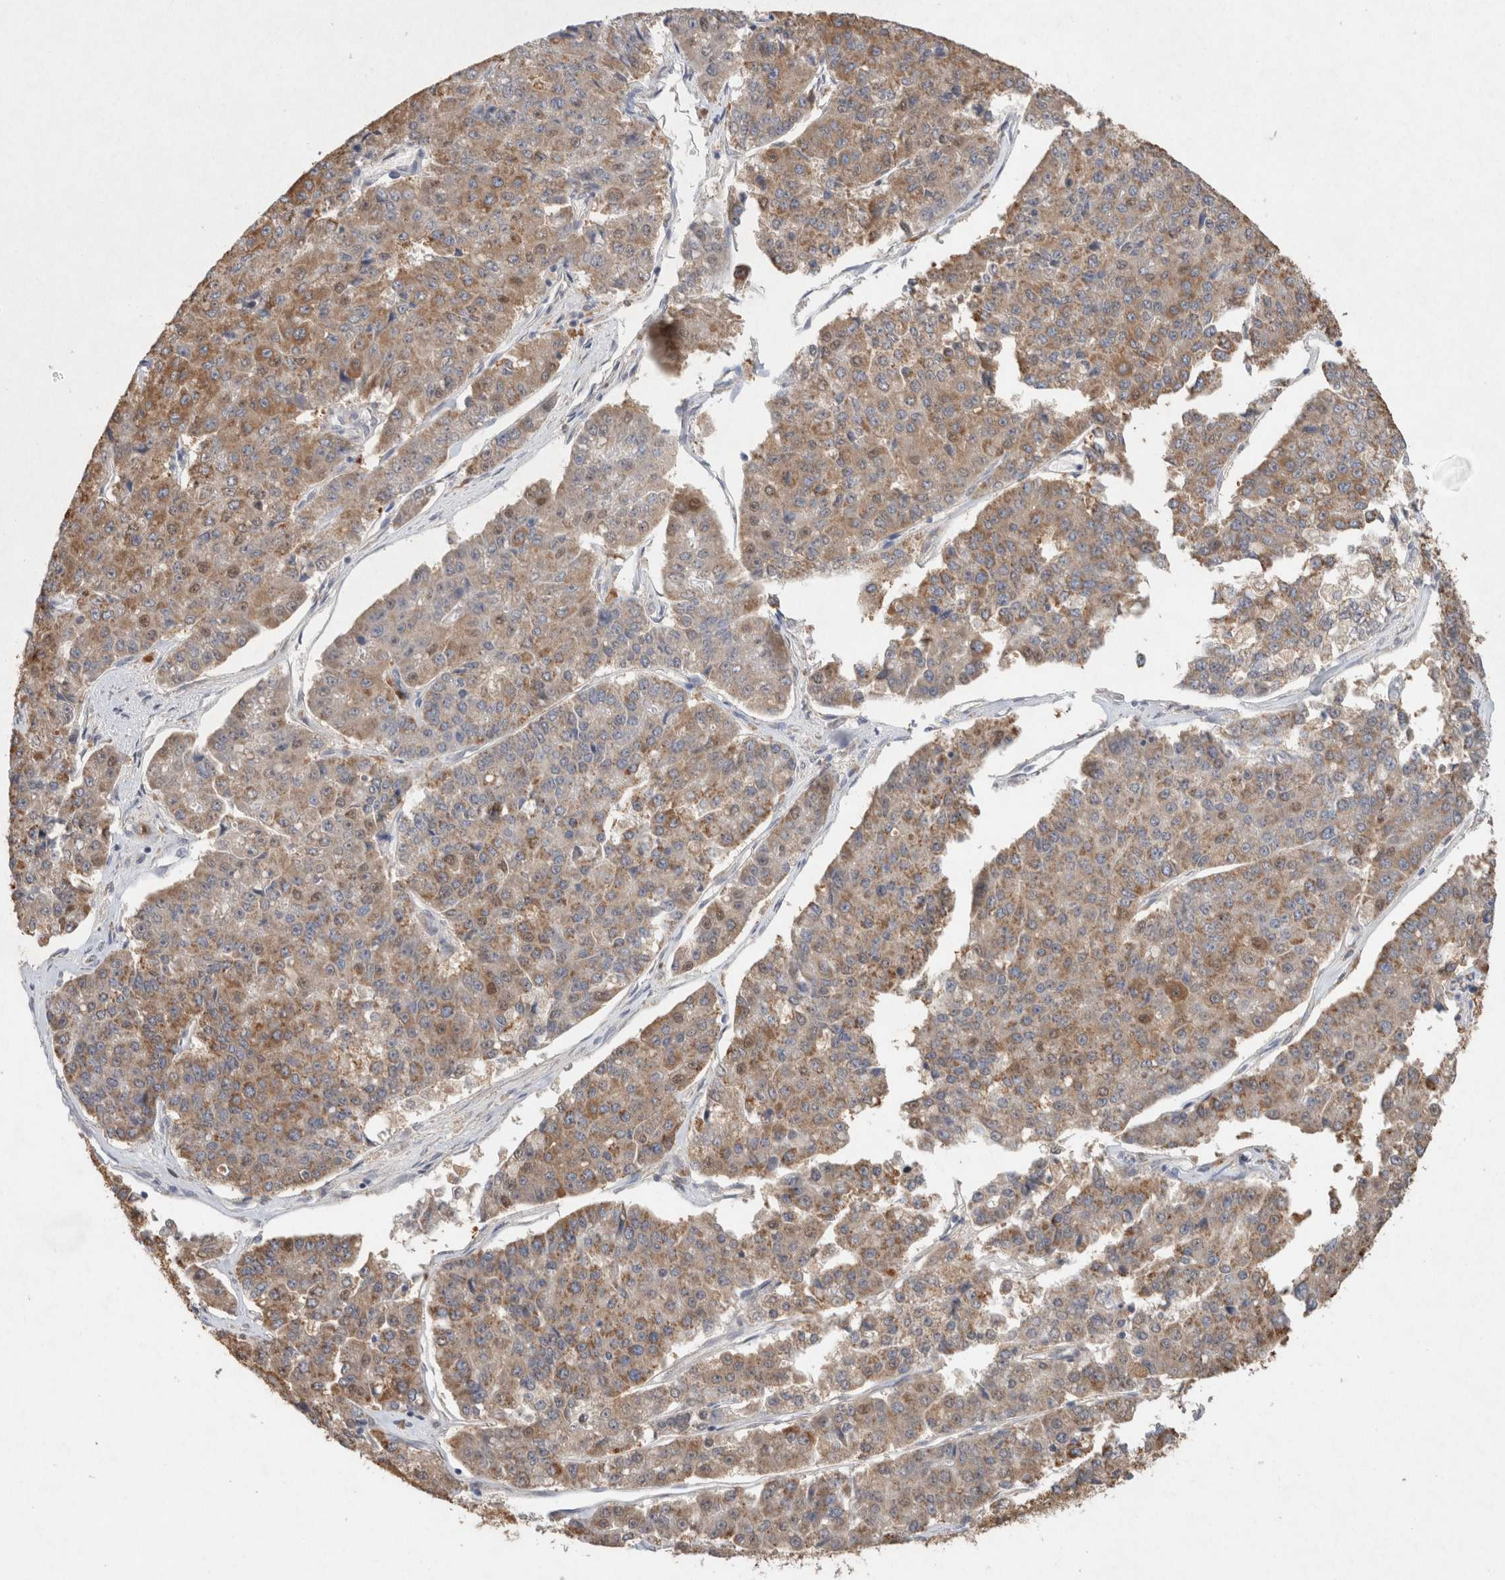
{"staining": {"intensity": "moderate", "quantity": ">75%", "location": "cytoplasmic/membranous"}, "tissue": "pancreatic cancer", "cell_type": "Tumor cells", "image_type": "cancer", "snomed": [{"axis": "morphology", "description": "Adenocarcinoma, NOS"}, {"axis": "topography", "description": "Pancreas"}], "caption": "Human pancreatic cancer (adenocarcinoma) stained for a protein (brown) reveals moderate cytoplasmic/membranous positive staining in about >75% of tumor cells.", "gene": "RAB14", "patient": {"sex": "male", "age": 50}}